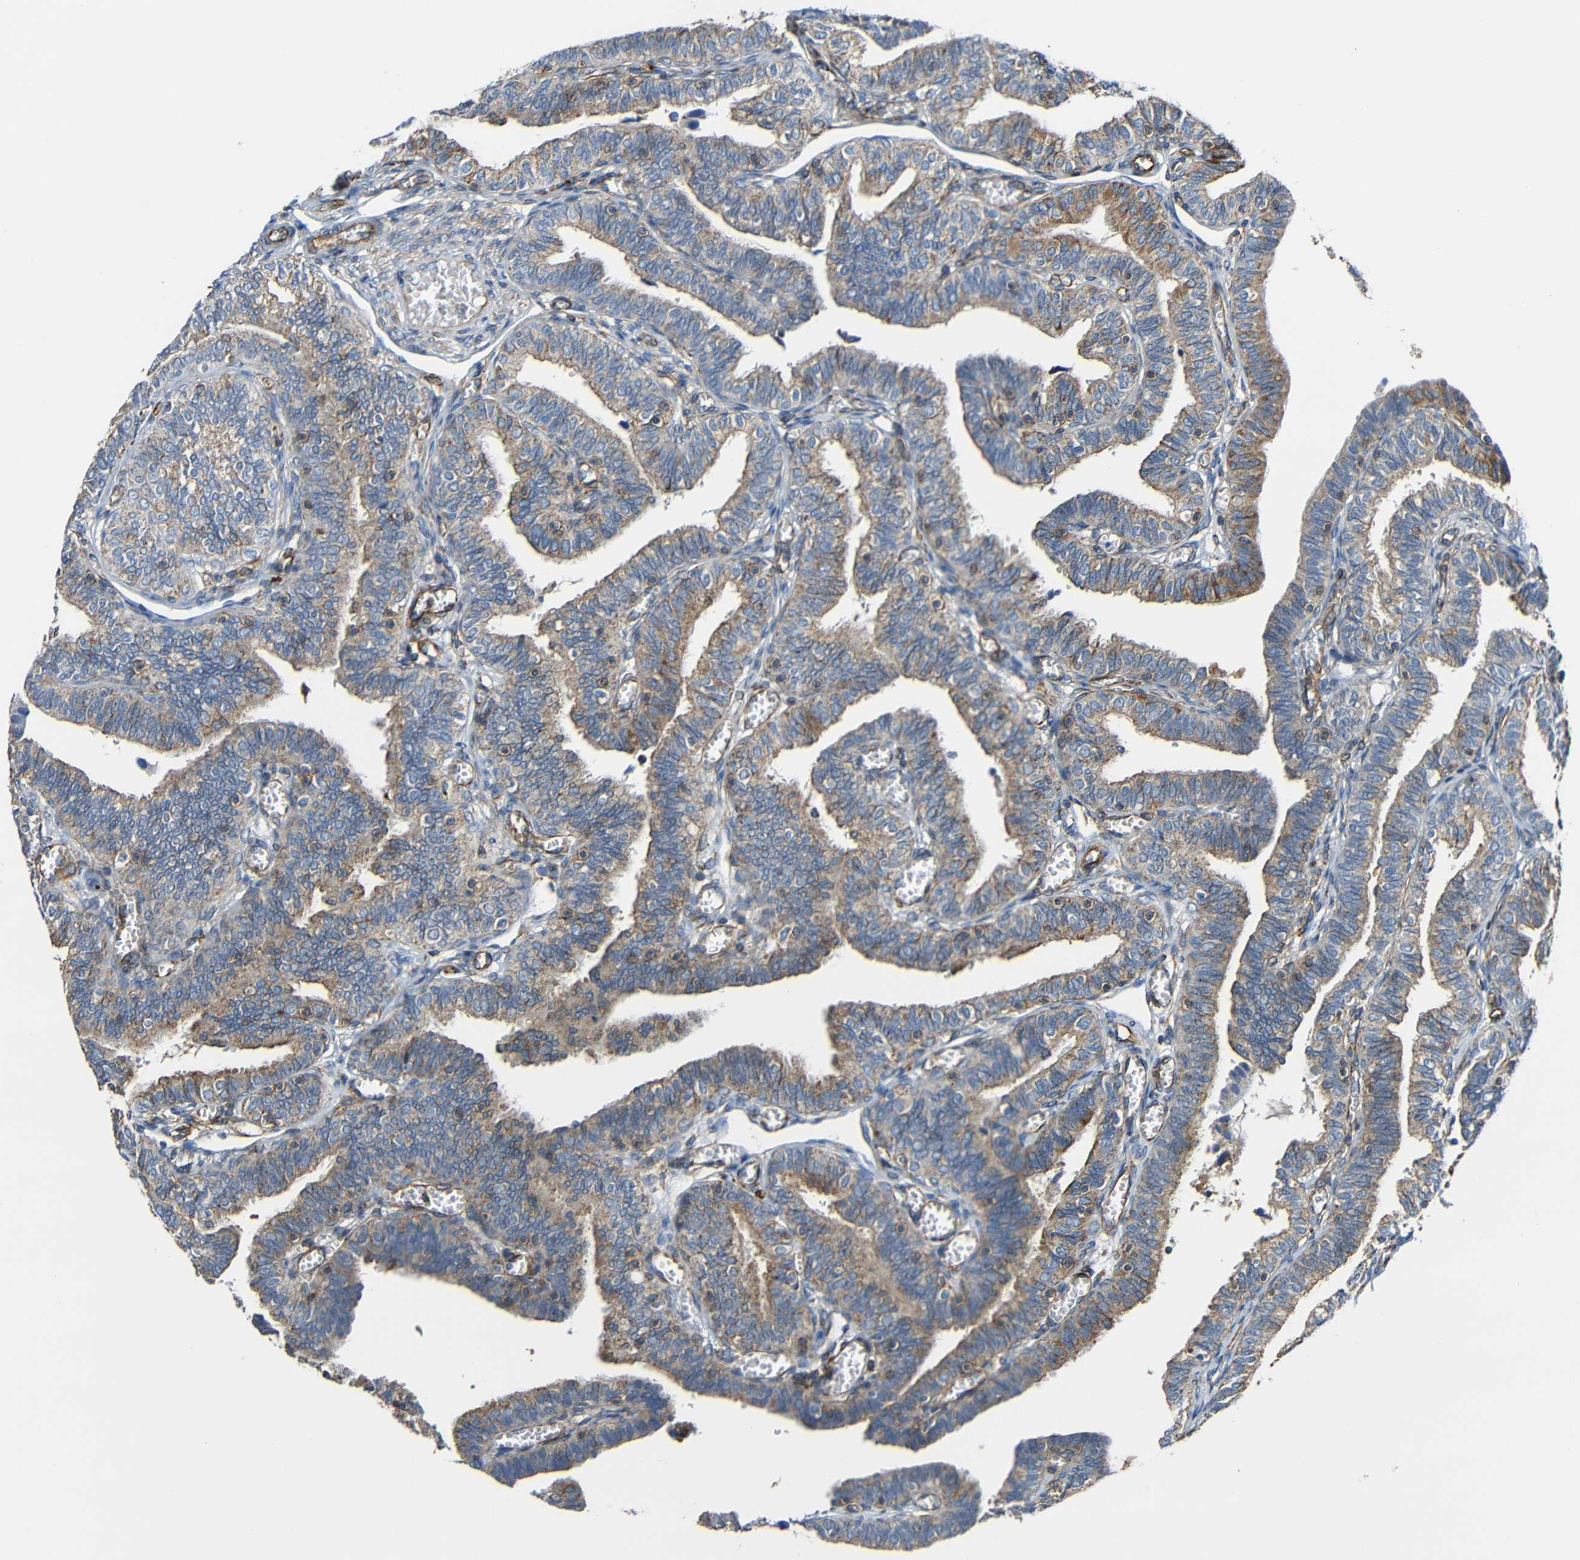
{"staining": {"intensity": "moderate", "quantity": ">75%", "location": "cytoplasmic/membranous"}, "tissue": "fallopian tube", "cell_type": "Glandular cells", "image_type": "normal", "snomed": [{"axis": "morphology", "description": "Normal tissue, NOS"}, {"axis": "topography", "description": "Fallopian tube"}], "caption": "Immunohistochemistry (IHC) (DAB (3,3'-diaminobenzidine)) staining of unremarkable human fallopian tube shows moderate cytoplasmic/membranous protein positivity in approximately >75% of glandular cells.", "gene": "IGSF10", "patient": {"sex": "female", "age": 46}}